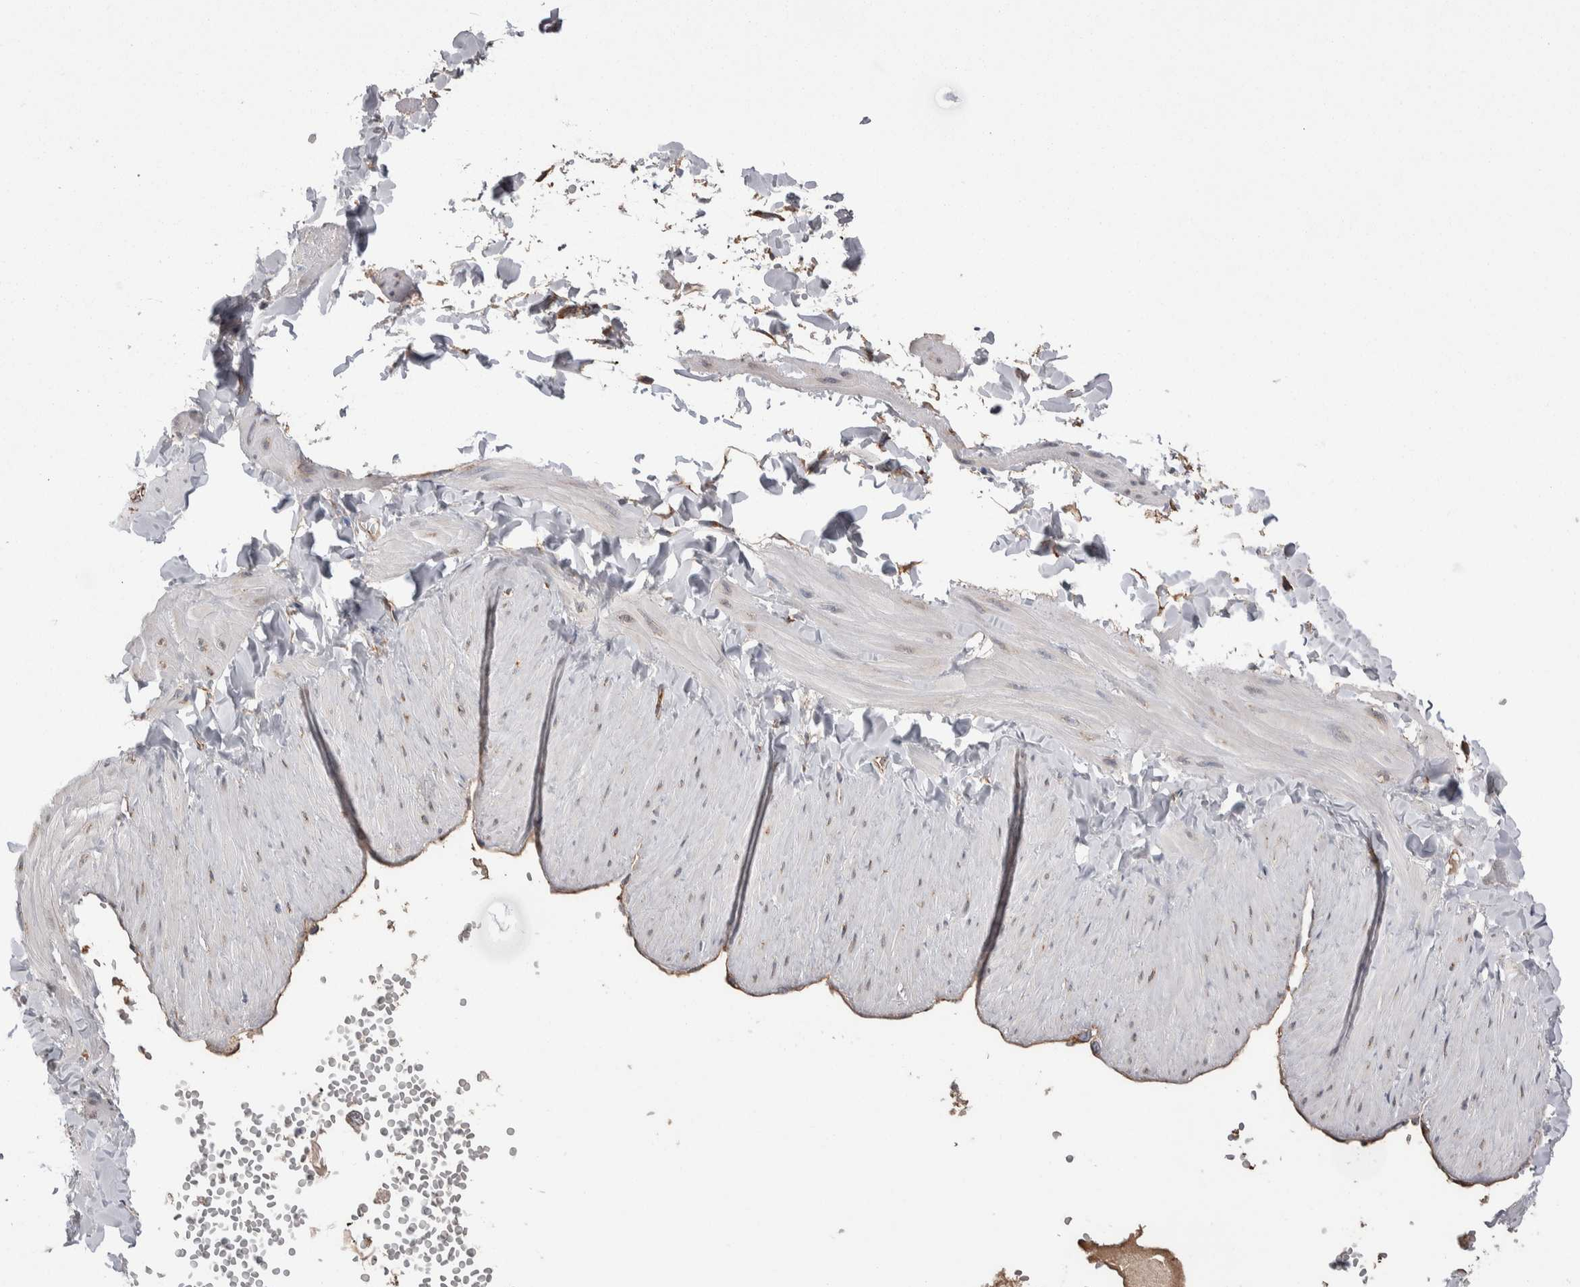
{"staining": {"intensity": "moderate", "quantity": "25%-75%", "location": "cytoplasmic/membranous"}, "tissue": "soft tissue", "cell_type": "Fibroblasts", "image_type": "normal", "snomed": [{"axis": "morphology", "description": "Normal tissue, NOS"}, {"axis": "topography", "description": "Adipose tissue"}, {"axis": "topography", "description": "Vascular tissue"}, {"axis": "topography", "description": "Peripheral nerve tissue"}], "caption": "Benign soft tissue demonstrates moderate cytoplasmic/membranous staining in approximately 25%-75% of fibroblasts, visualized by immunohistochemistry. (DAB IHC with brightfield microscopy, high magnification).", "gene": "LIMA1", "patient": {"sex": "male", "age": 25}}